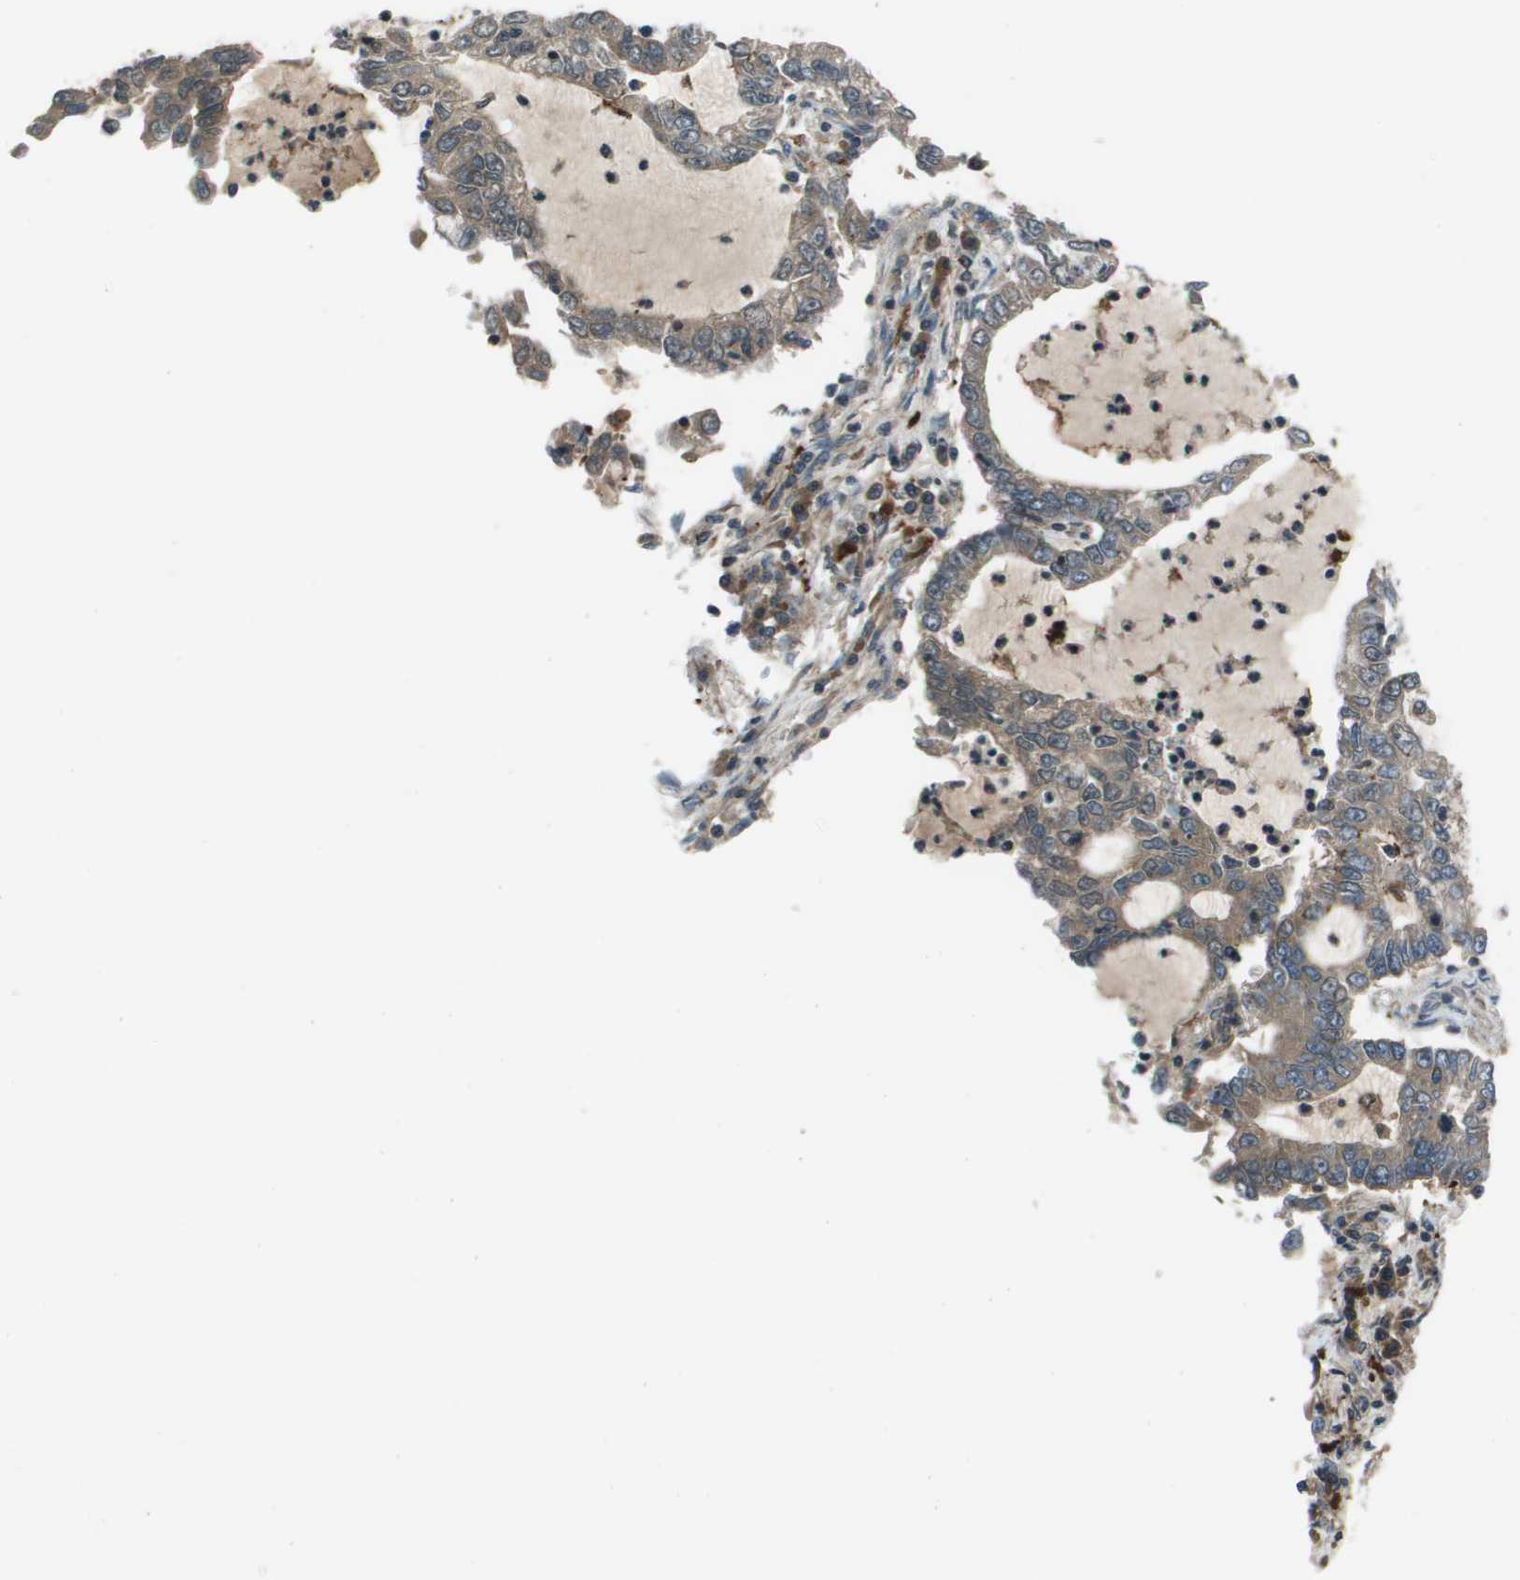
{"staining": {"intensity": "moderate", "quantity": ">75%", "location": "cytoplasmic/membranous"}, "tissue": "lung cancer", "cell_type": "Tumor cells", "image_type": "cancer", "snomed": [{"axis": "morphology", "description": "Adenocarcinoma, NOS"}, {"axis": "topography", "description": "Lung"}], "caption": "Protein staining of lung cancer tissue exhibits moderate cytoplasmic/membranous staining in about >75% of tumor cells. Immunohistochemistry (ihc) stains the protein in brown and the nuclei are stained blue.", "gene": "EIF3B", "patient": {"sex": "female", "age": 51}}